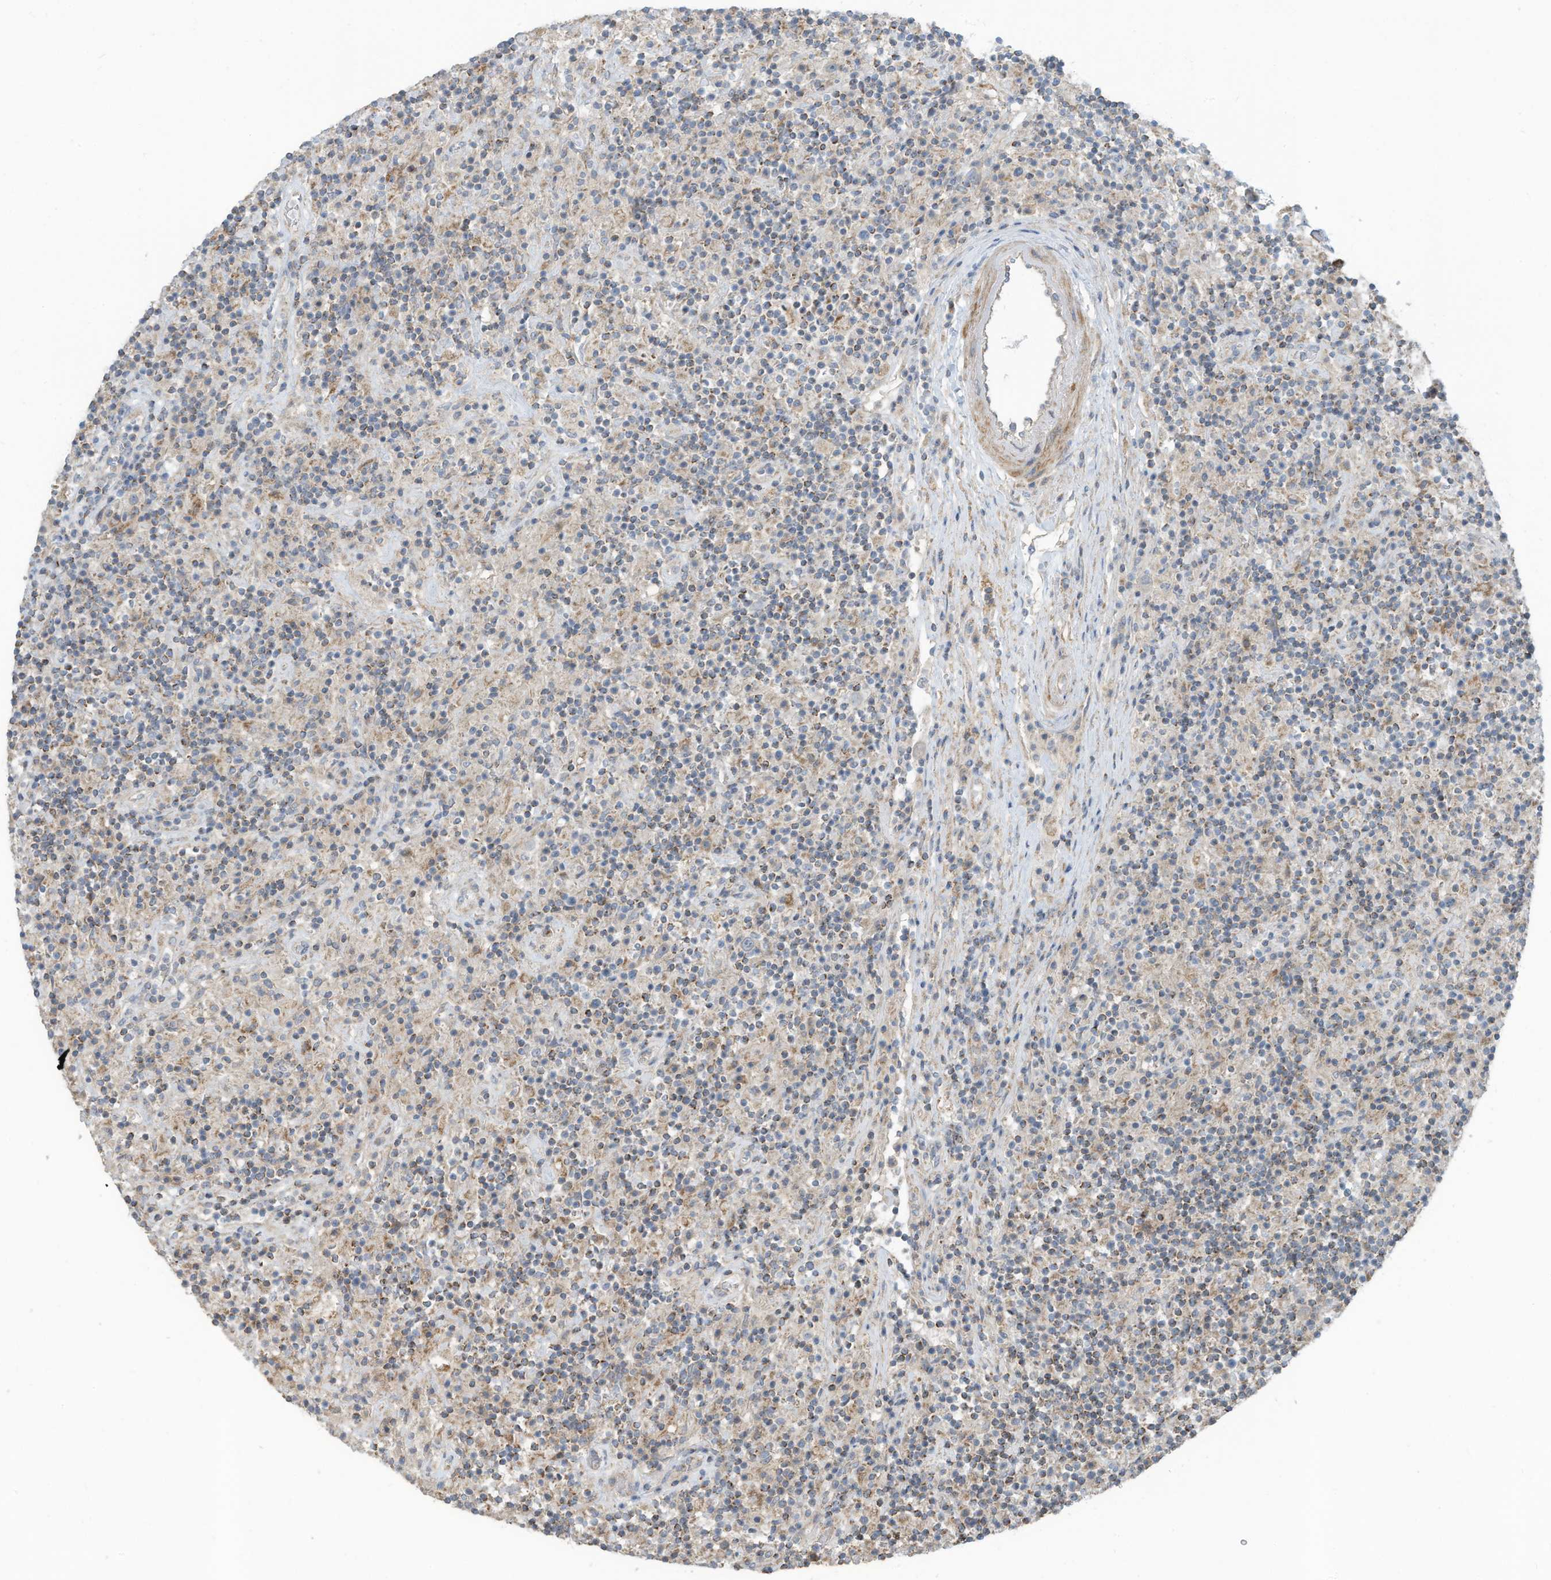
{"staining": {"intensity": "negative", "quantity": "none", "location": "none"}, "tissue": "lymphoma", "cell_type": "Tumor cells", "image_type": "cancer", "snomed": [{"axis": "morphology", "description": "Hodgkin's disease, NOS"}, {"axis": "topography", "description": "Lymph node"}], "caption": "Immunohistochemistry of human Hodgkin's disease reveals no positivity in tumor cells.", "gene": "GTPBP2", "patient": {"sex": "male", "age": 70}}